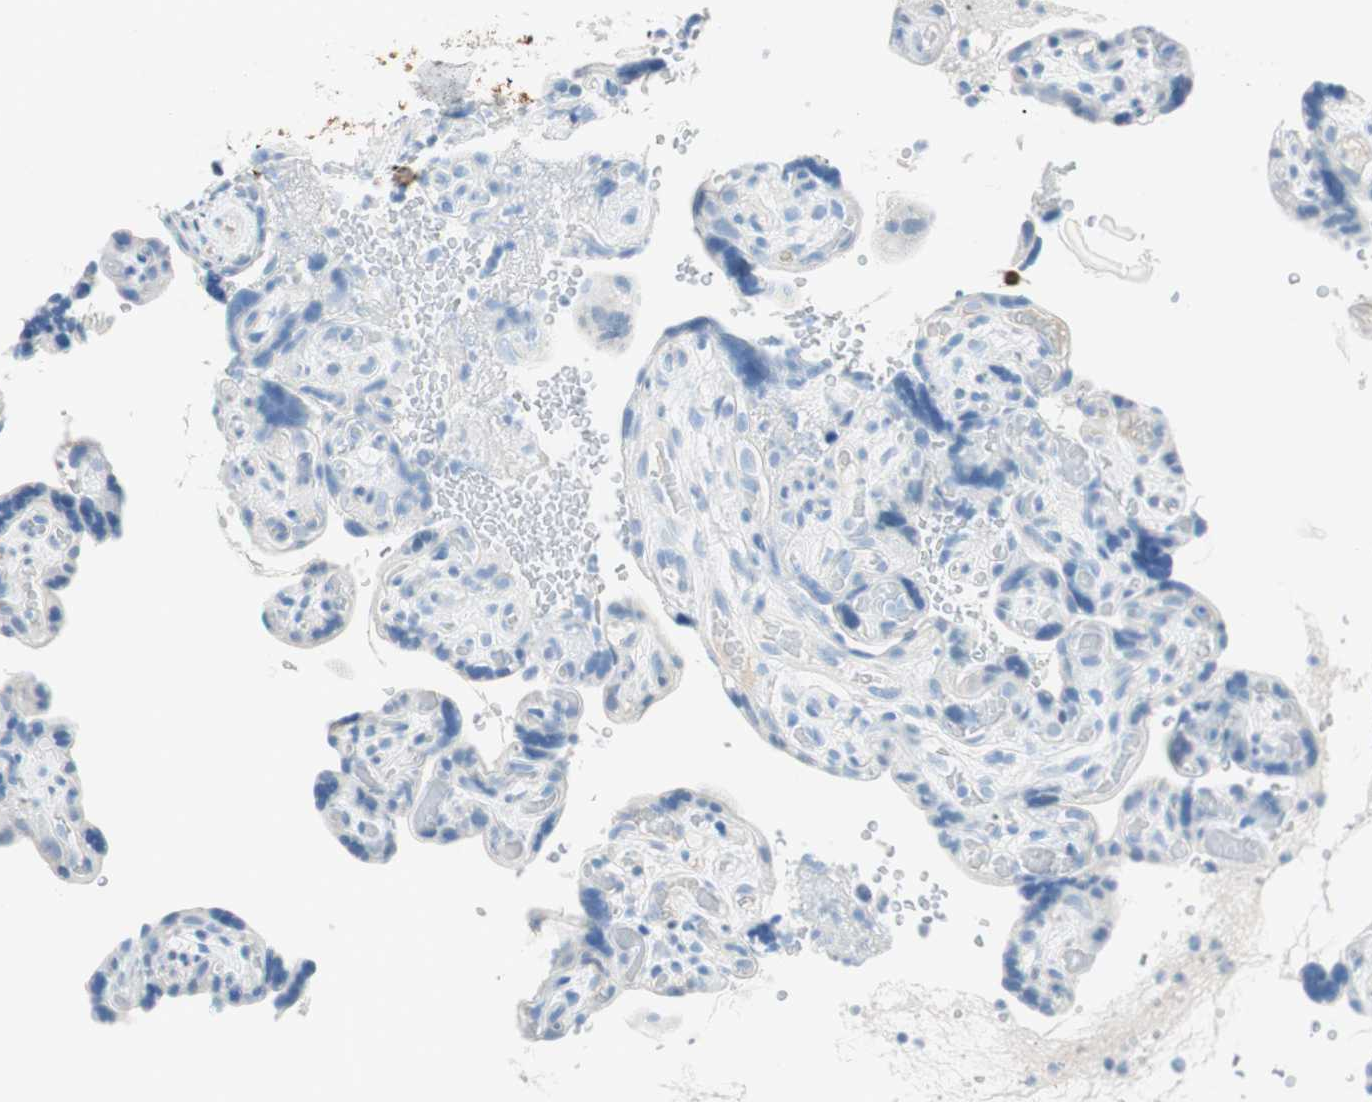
{"staining": {"intensity": "negative", "quantity": "none", "location": "none"}, "tissue": "placenta", "cell_type": "Decidual cells", "image_type": "normal", "snomed": [{"axis": "morphology", "description": "Normal tissue, NOS"}, {"axis": "topography", "description": "Placenta"}], "caption": "Histopathology image shows no protein expression in decidual cells of unremarkable placenta.", "gene": "TNFRSF13C", "patient": {"sex": "female", "age": 30}}